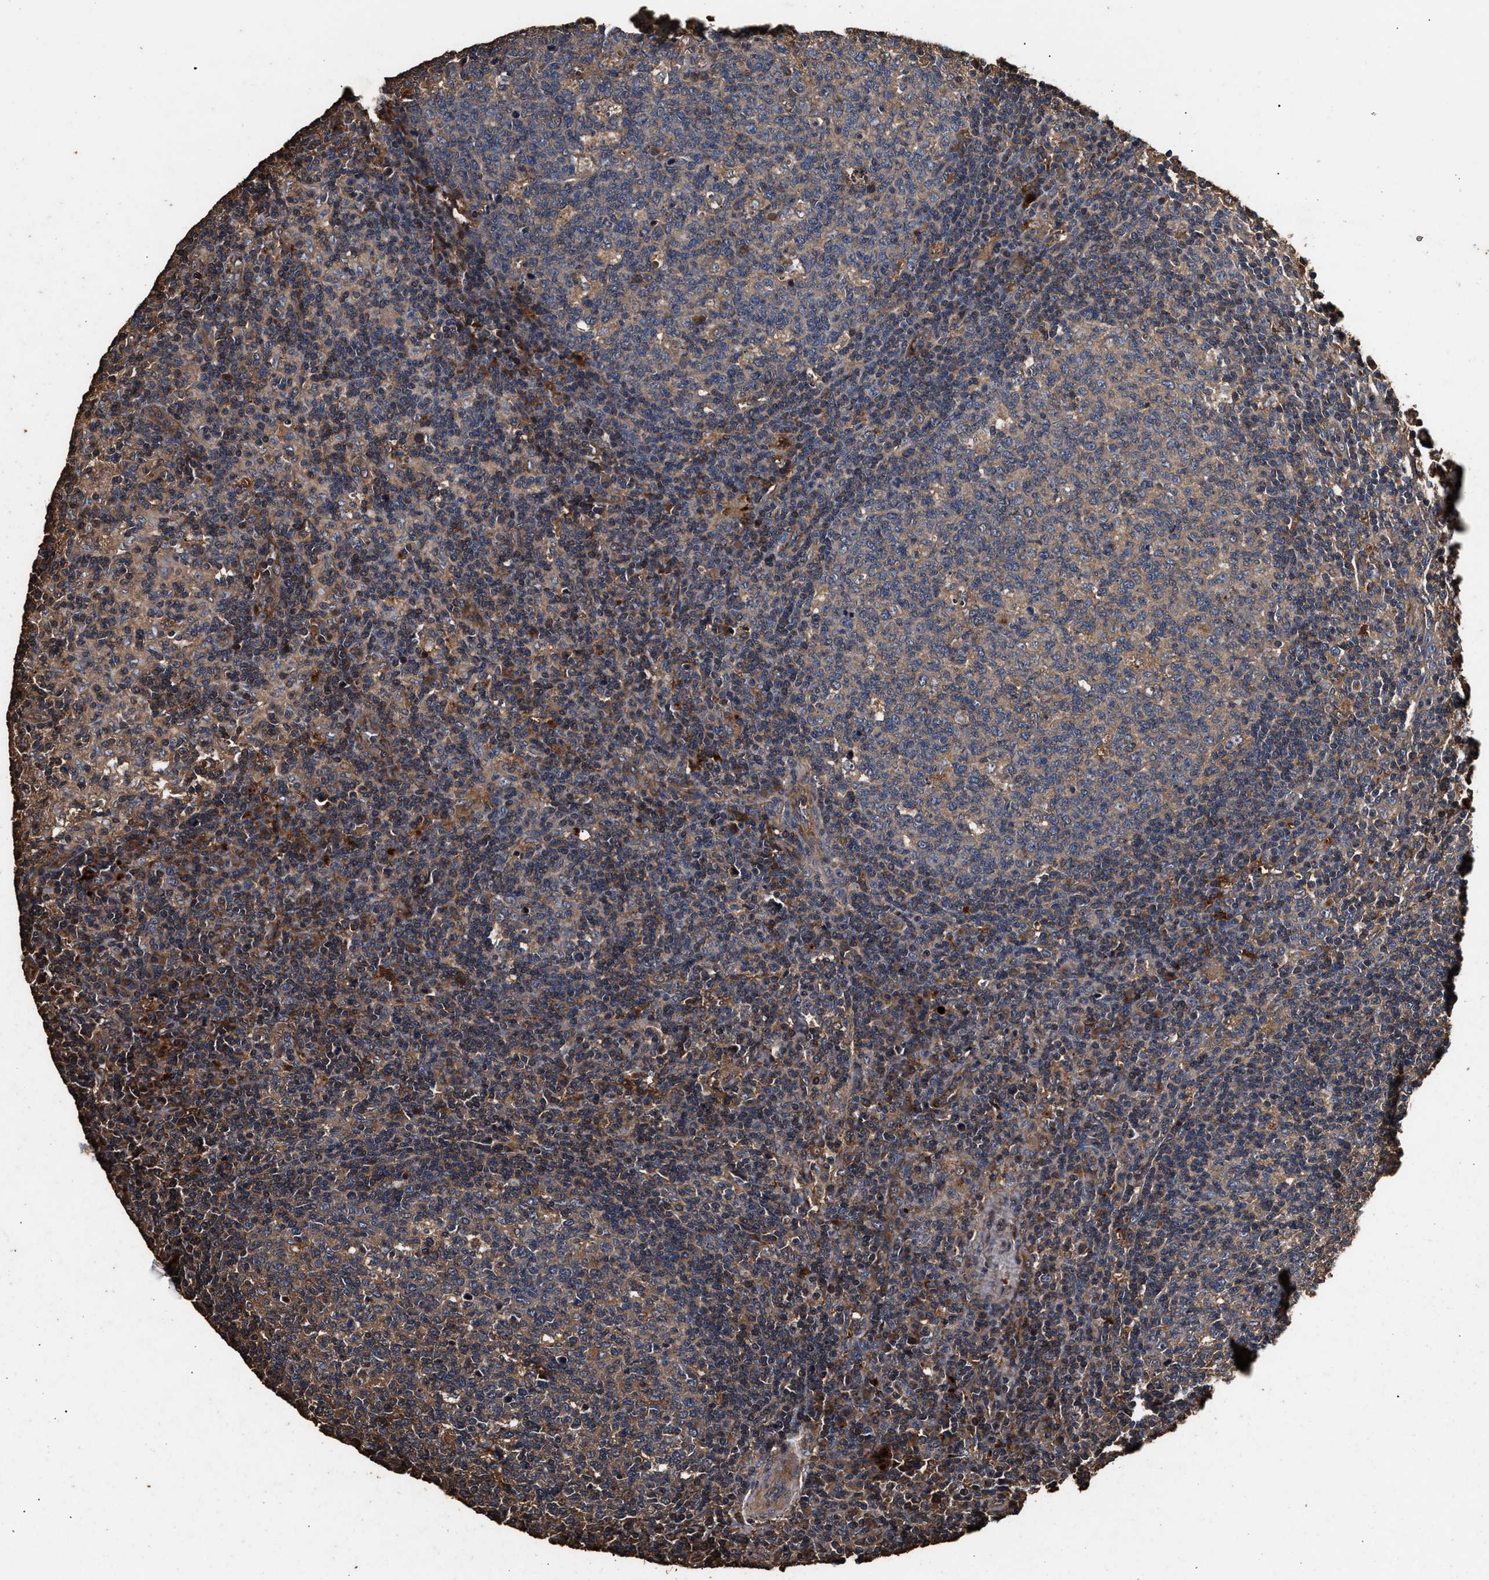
{"staining": {"intensity": "weak", "quantity": "25%-75%", "location": "cytoplasmic/membranous"}, "tissue": "lymph node", "cell_type": "Germinal center cells", "image_type": "normal", "snomed": [{"axis": "morphology", "description": "Normal tissue, NOS"}, {"axis": "morphology", "description": "Inflammation, NOS"}, {"axis": "topography", "description": "Lymph node"}], "caption": "Weak cytoplasmic/membranous expression for a protein is present in approximately 25%-75% of germinal center cells of benign lymph node using immunohistochemistry (IHC).", "gene": "ENSG00000286112", "patient": {"sex": "male", "age": 55}}